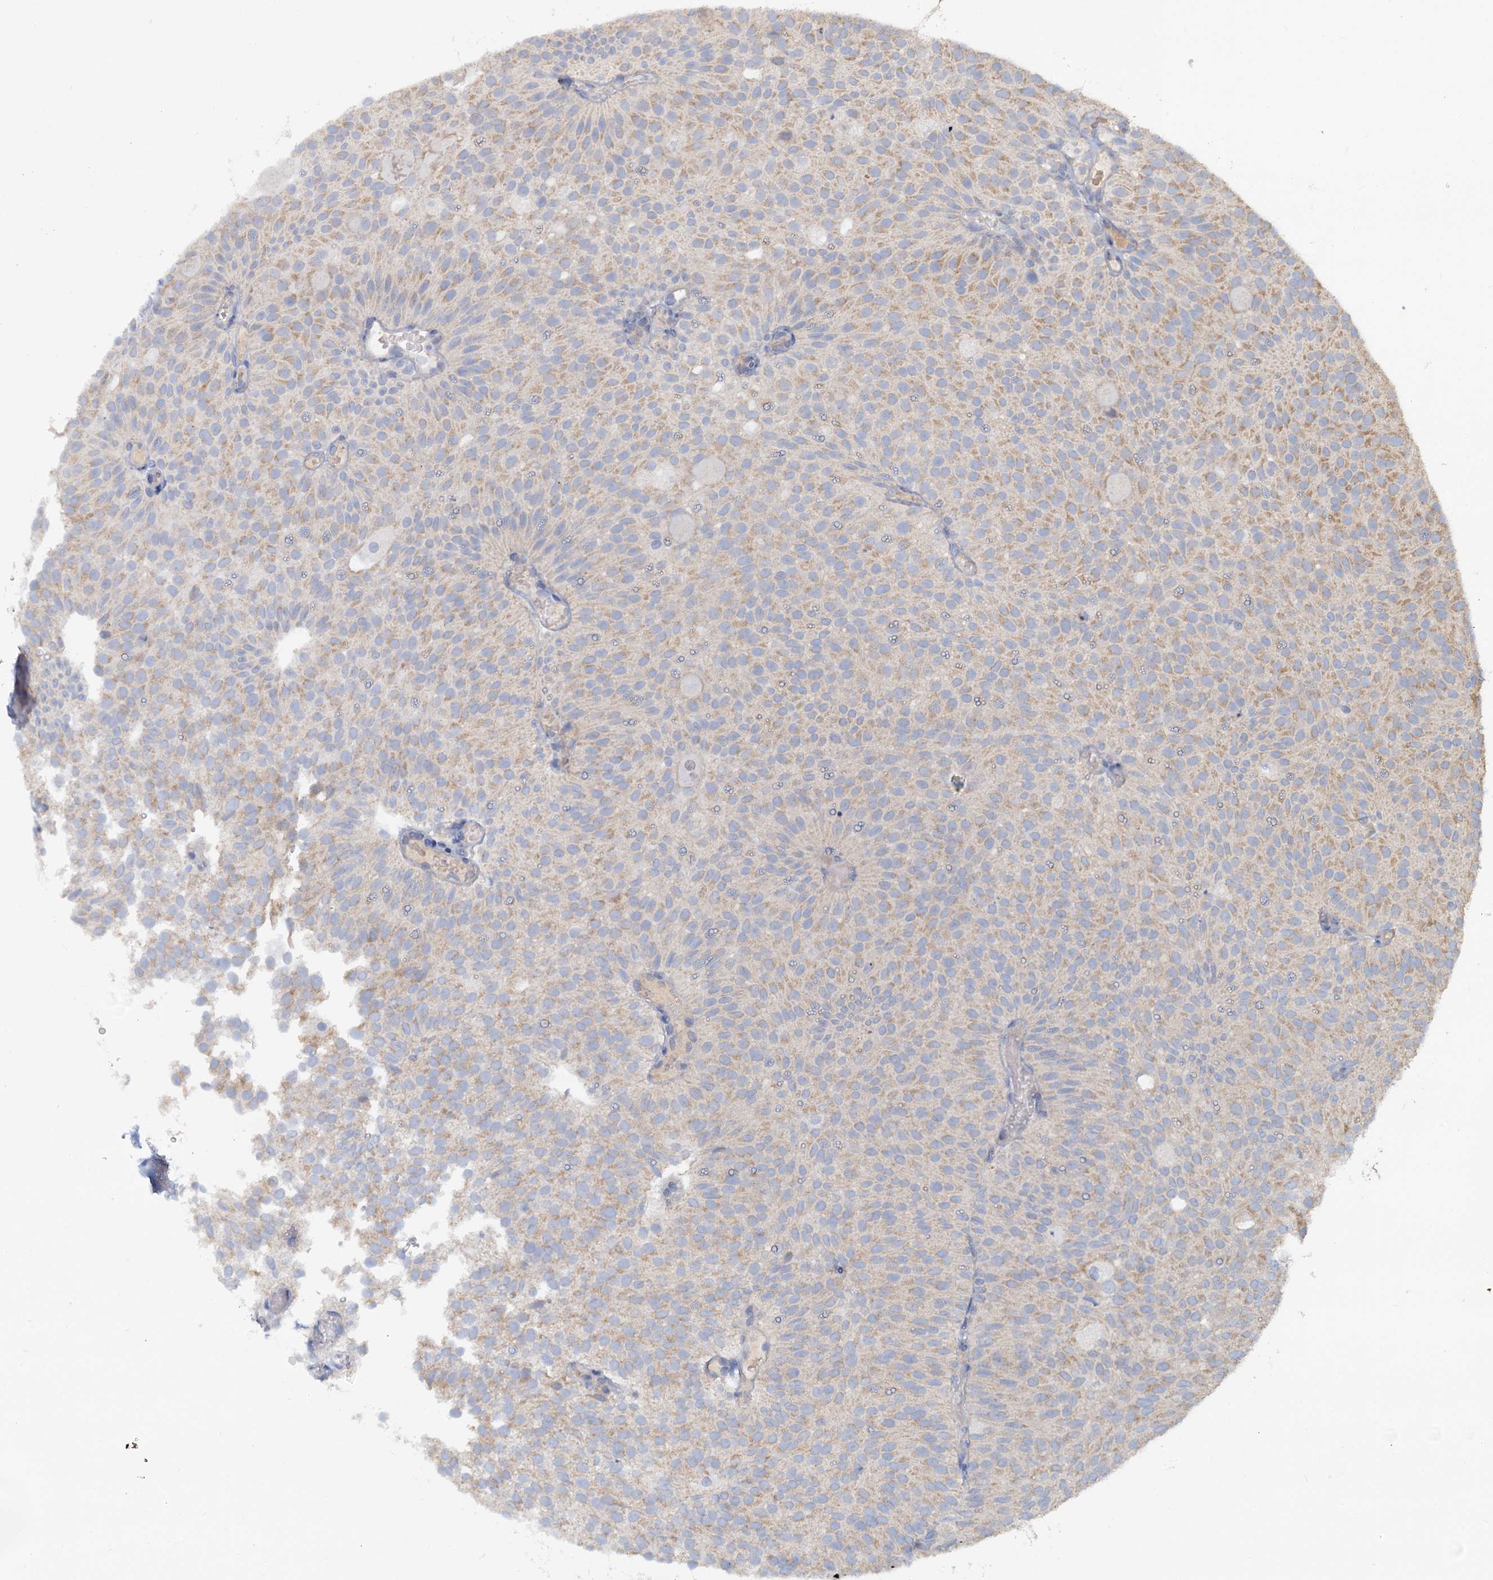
{"staining": {"intensity": "weak", "quantity": "25%-75%", "location": "cytoplasmic/membranous"}, "tissue": "urothelial cancer", "cell_type": "Tumor cells", "image_type": "cancer", "snomed": [{"axis": "morphology", "description": "Urothelial carcinoma, Low grade"}, {"axis": "topography", "description": "Urinary bladder"}], "caption": "This histopathology image shows urothelial cancer stained with IHC to label a protein in brown. The cytoplasmic/membranous of tumor cells show weak positivity for the protein. Nuclei are counter-stained blue.", "gene": "FUNDC1", "patient": {"sex": "male", "age": 78}}